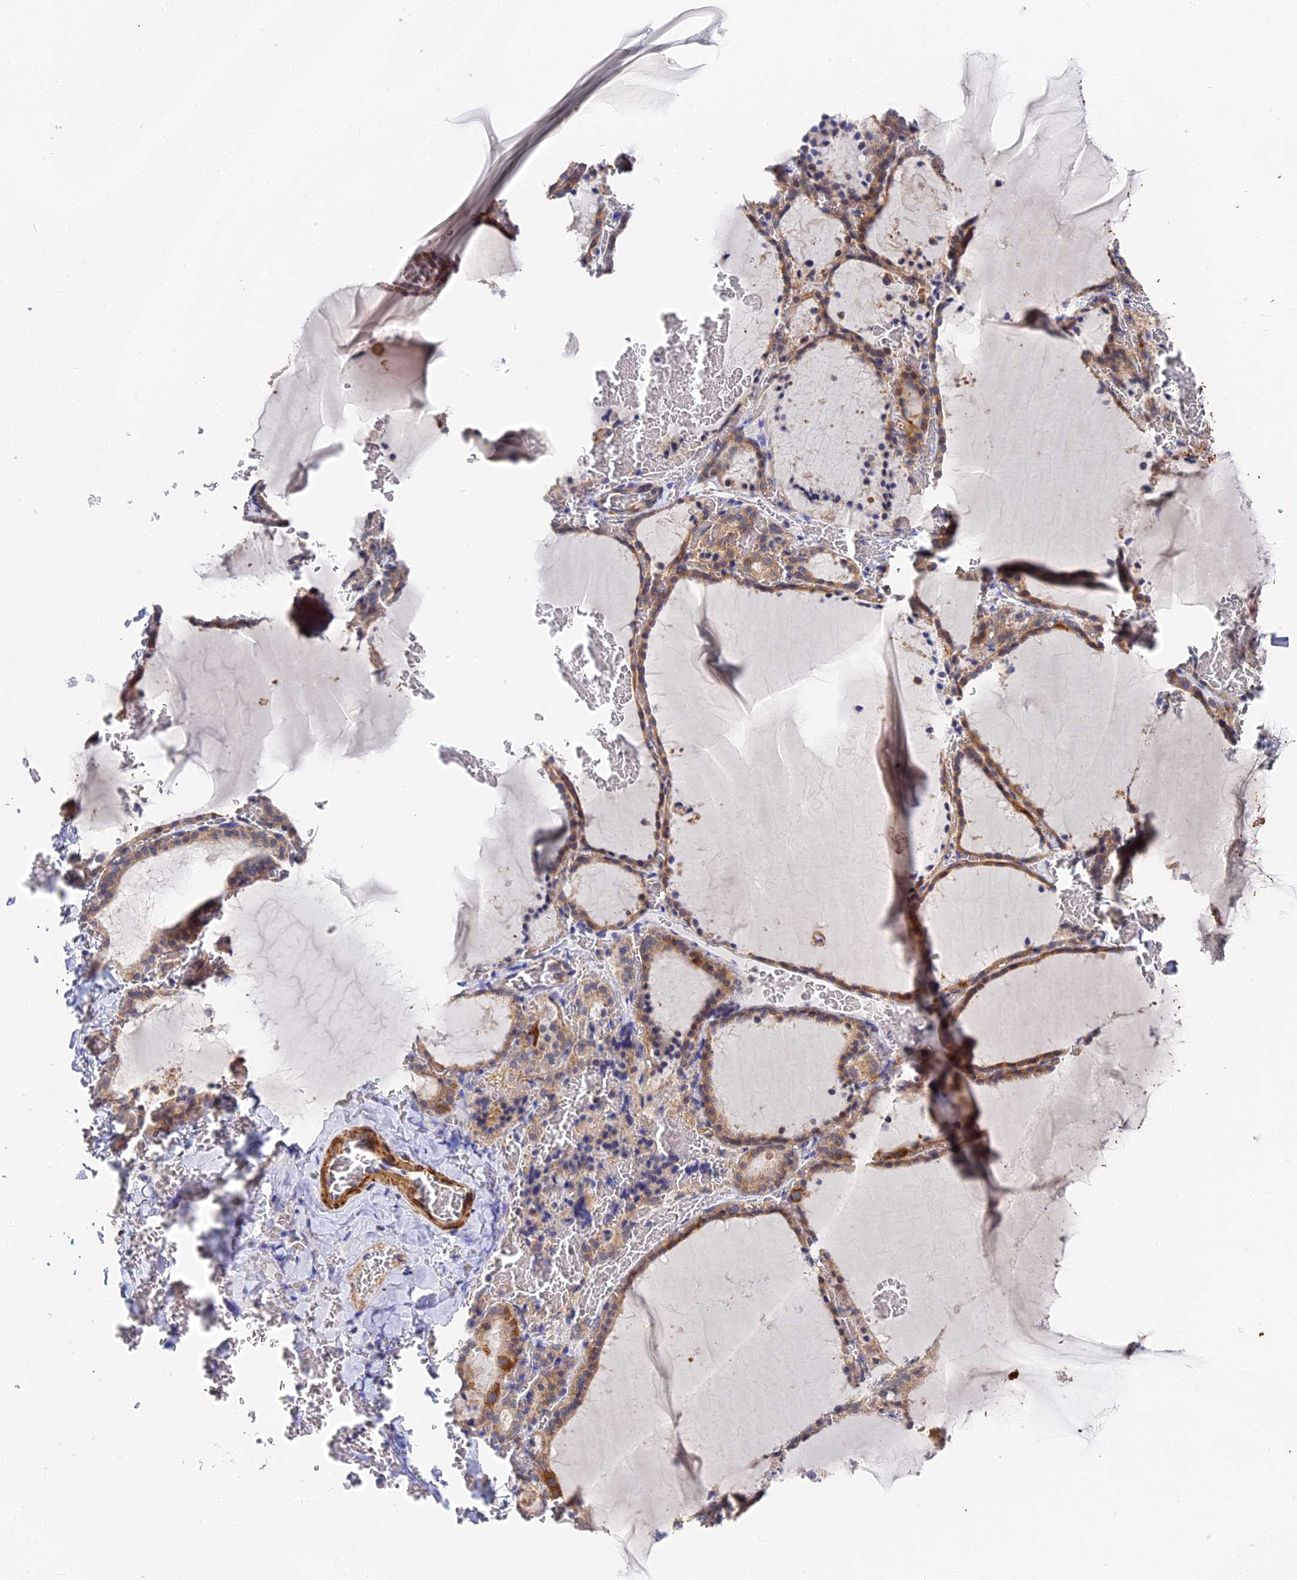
{"staining": {"intensity": "moderate", "quantity": ">75%", "location": "cytoplasmic/membranous,nuclear"}, "tissue": "thyroid gland", "cell_type": "Glandular cells", "image_type": "normal", "snomed": [{"axis": "morphology", "description": "Normal tissue, NOS"}, {"axis": "topography", "description": "Thyroid gland"}], "caption": "An image of thyroid gland stained for a protein reveals moderate cytoplasmic/membranous,nuclear brown staining in glandular cells. The protein of interest is shown in brown color, while the nuclei are stained blue.", "gene": "CCDC113", "patient": {"sex": "female", "age": 39}}